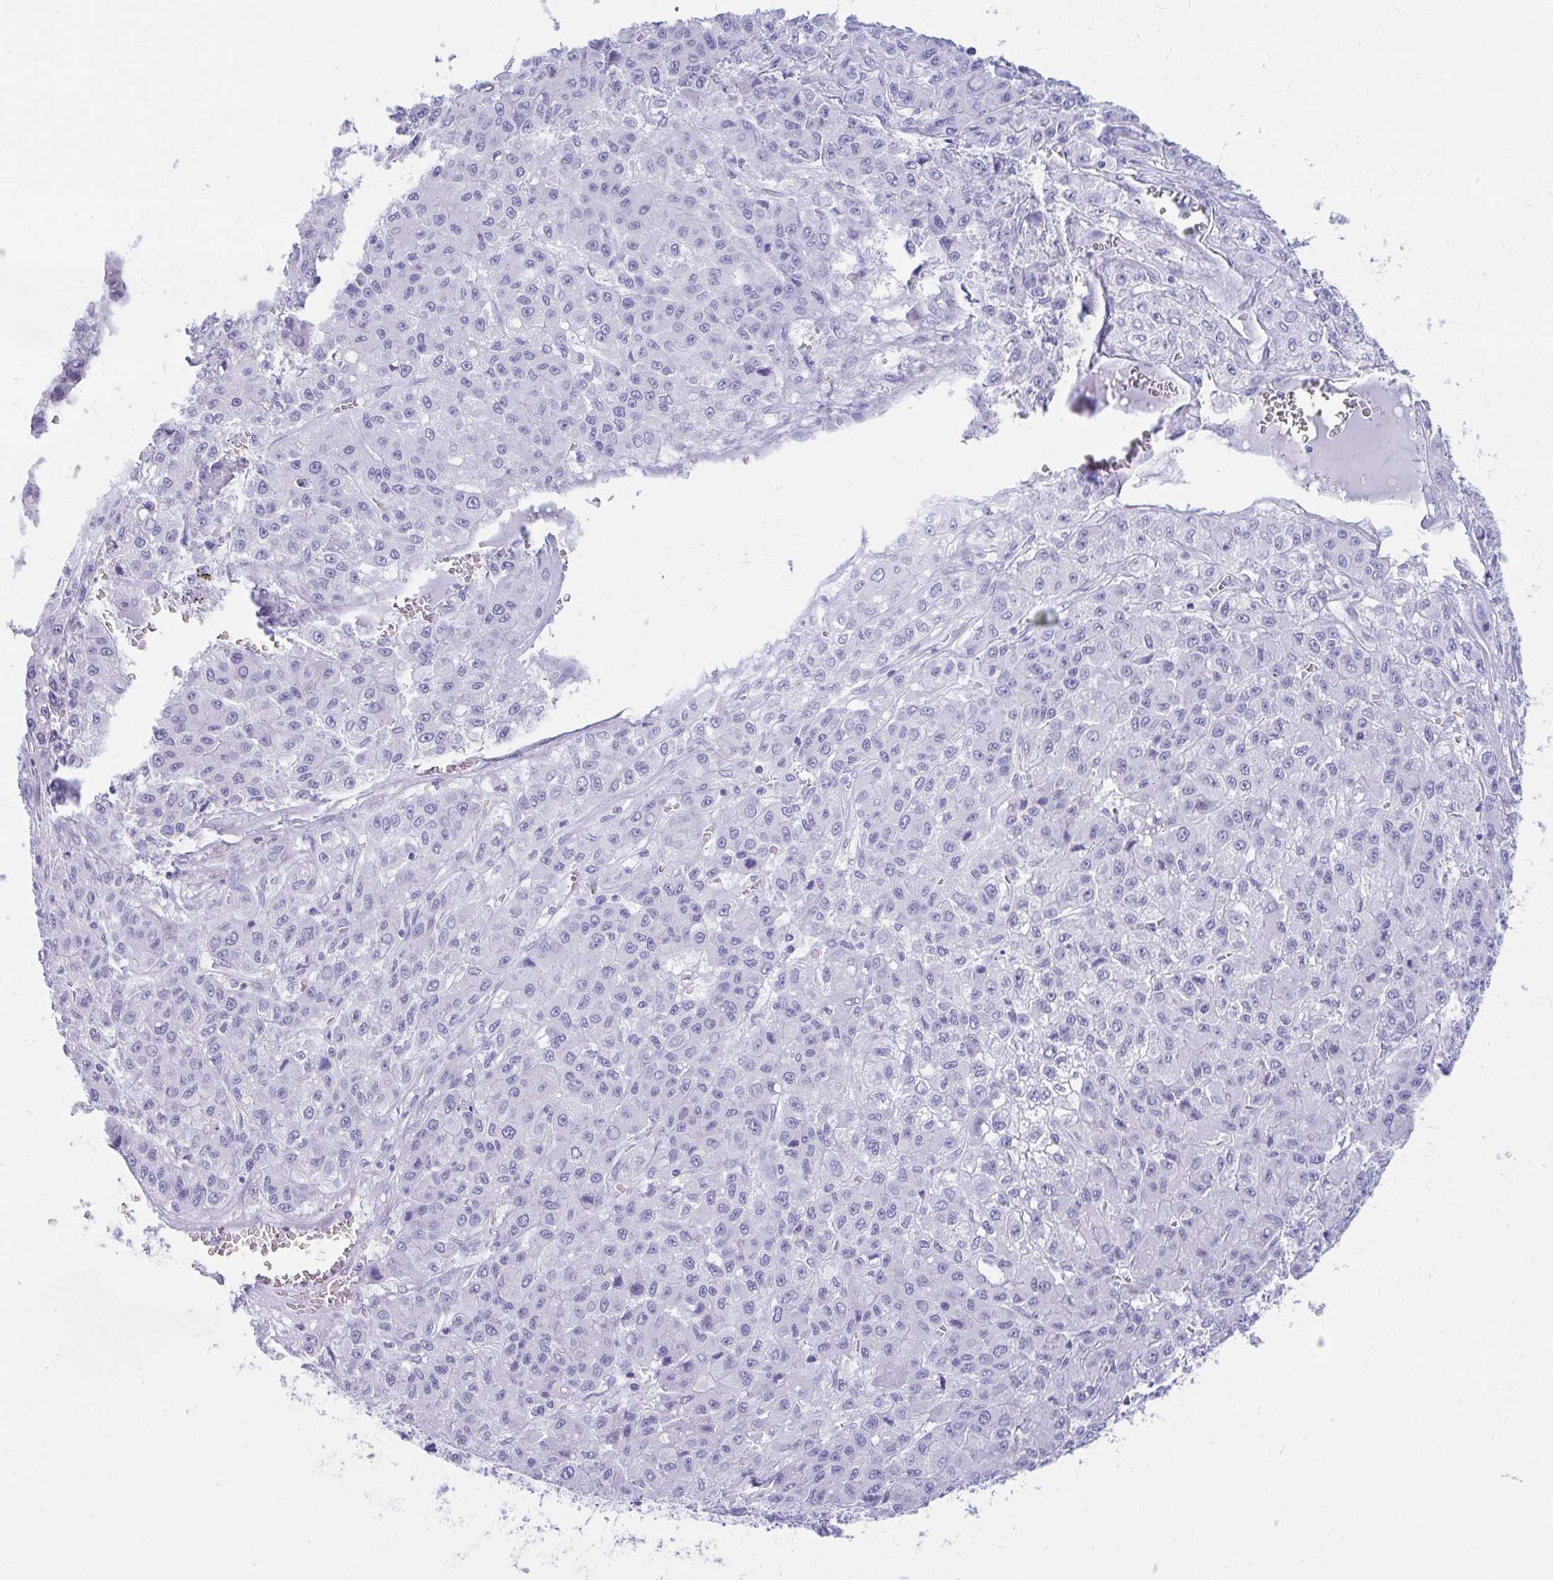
{"staining": {"intensity": "negative", "quantity": "none", "location": "none"}, "tissue": "liver cancer", "cell_type": "Tumor cells", "image_type": "cancer", "snomed": [{"axis": "morphology", "description": "Carcinoma, Hepatocellular, NOS"}, {"axis": "topography", "description": "Liver"}], "caption": "An immunohistochemistry histopathology image of liver hepatocellular carcinoma is shown. There is no staining in tumor cells of liver hepatocellular carcinoma.", "gene": "NSG2", "patient": {"sex": "male", "age": 70}}